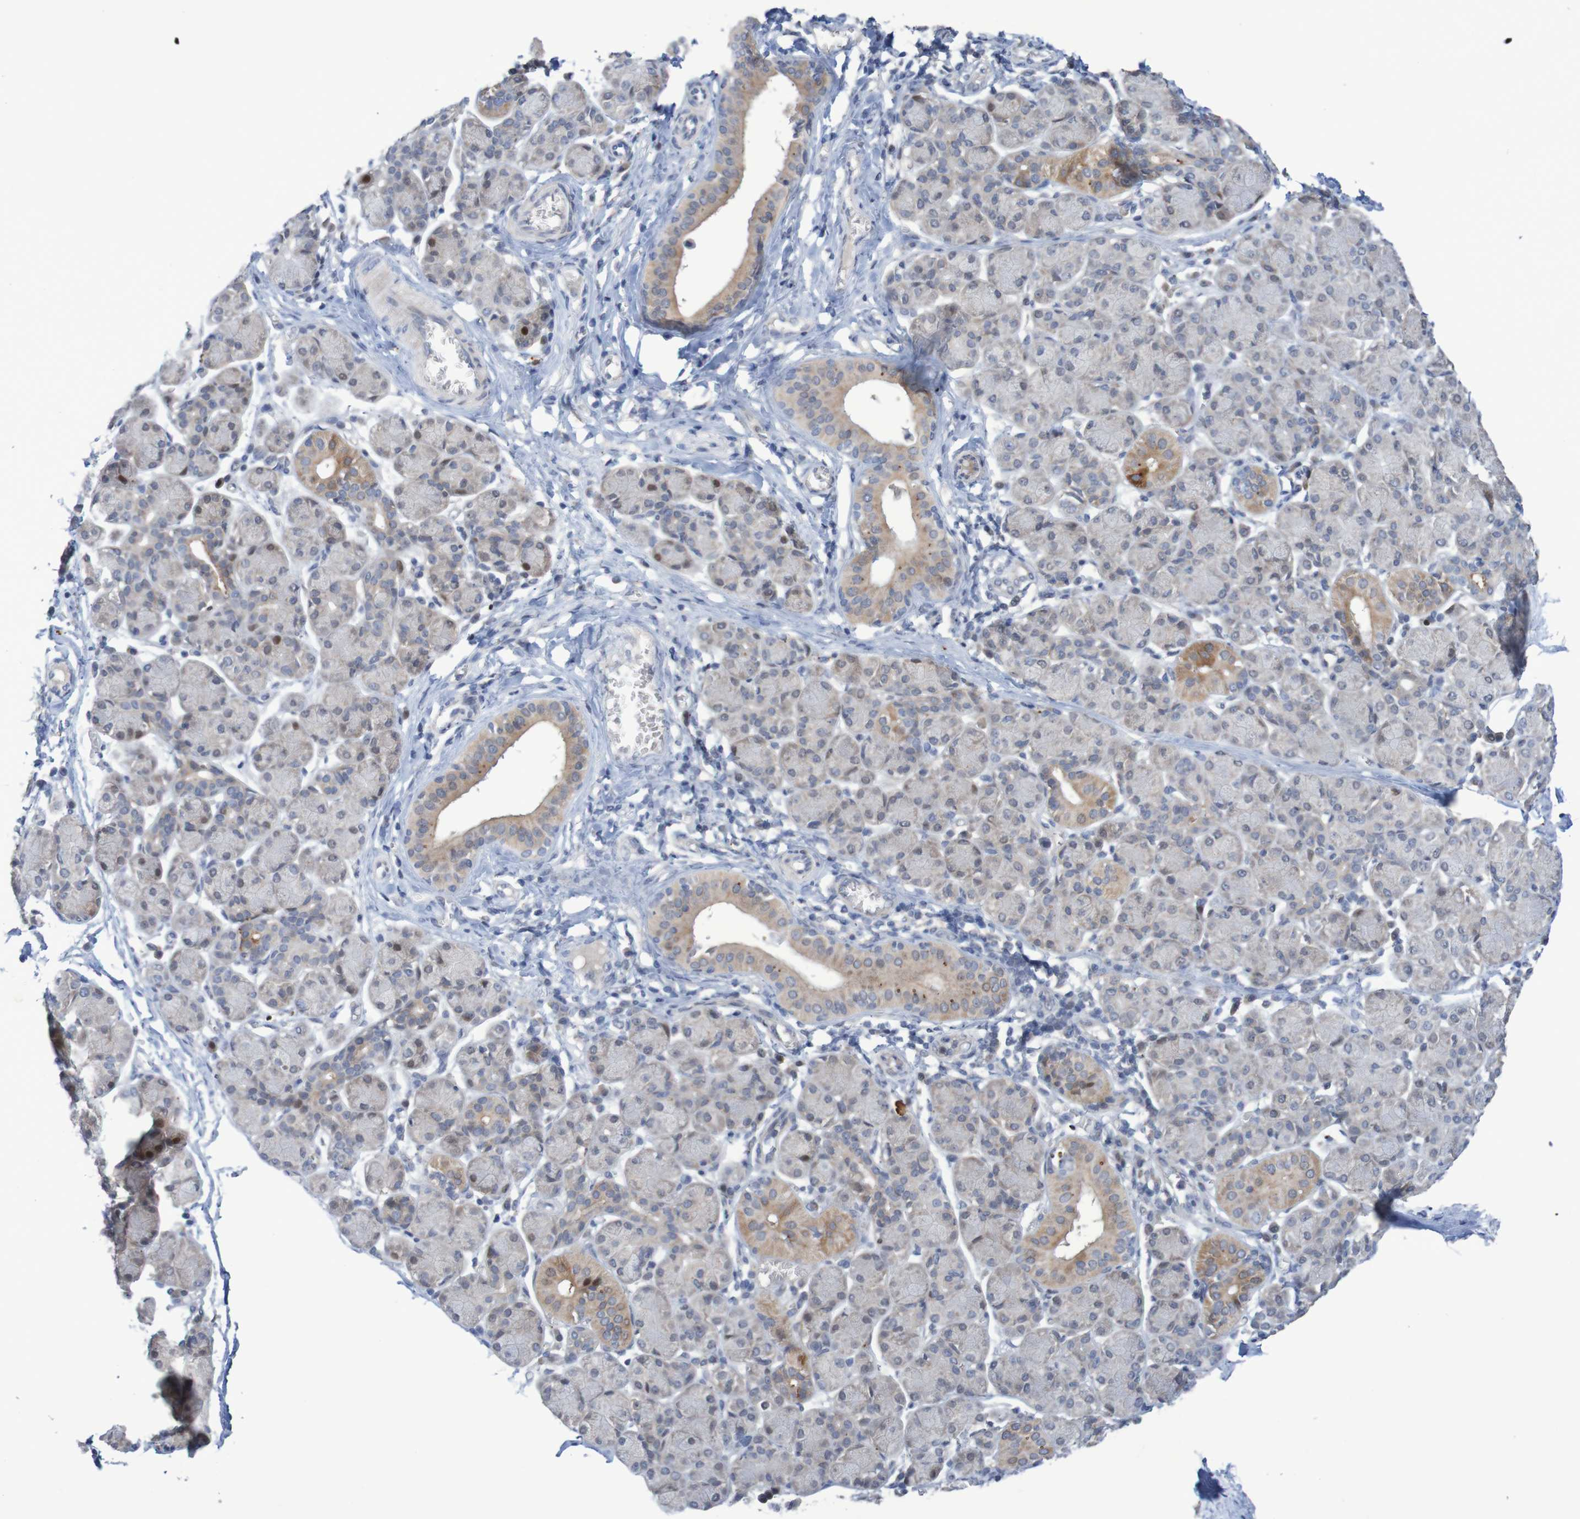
{"staining": {"intensity": "moderate", "quantity": "<25%", "location": "cytoplasmic/membranous,nuclear"}, "tissue": "salivary gland", "cell_type": "Glandular cells", "image_type": "normal", "snomed": [{"axis": "morphology", "description": "Normal tissue, NOS"}, {"axis": "morphology", "description": "Inflammation, NOS"}, {"axis": "topography", "description": "Lymph node"}, {"axis": "topography", "description": "Salivary gland"}], "caption": "IHC micrograph of benign salivary gland: human salivary gland stained using immunohistochemistry (IHC) shows low levels of moderate protein expression localized specifically in the cytoplasmic/membranous,nuclear of glandular cells, appearing as a cytoplasmic/membranous,nuclear brown color.", "gene": "FBP1", "patient": {"sex": "male", "age": 3}}